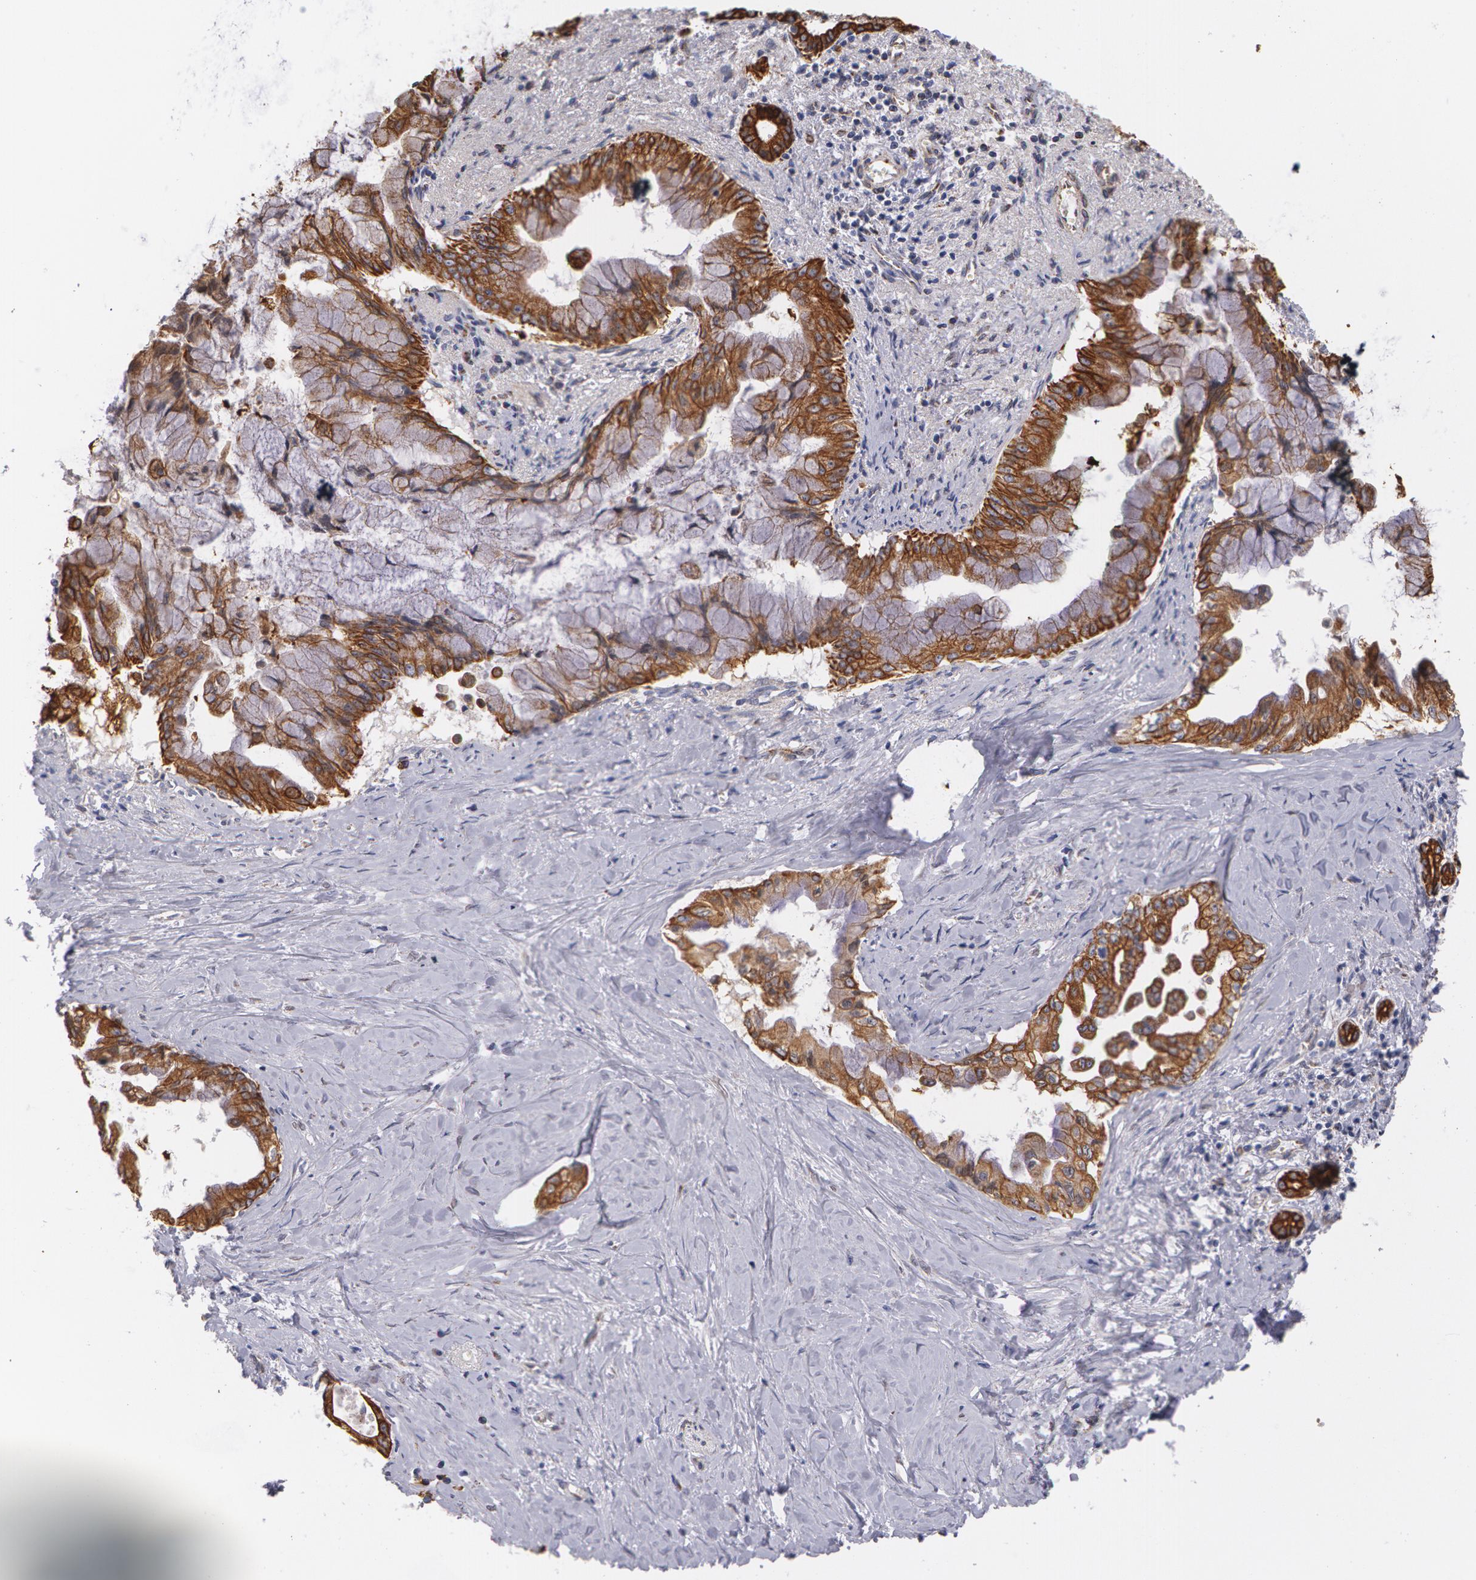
{"staining": {"intensity": "moderate", "quantity": ">75%", "location": "cytoplasmic/membranous"}, "tissue": "pancreatic cancer", "cell_type": "Tumor cells", "image_type": "cancer", "snomed": [{"axis": "morphology", "description": "Adenocarcinoma, NOS"}, {"axis": "topography", "description": "Pancreas"}], "caption": "Protein analysis of pancreatic adenocarcinoma tissue displays moderate cytoplasmic/membranous staining in about >75% of tumor cells.", "gene": "KRT18", "patient": {"sex": "male", "age": 59}}